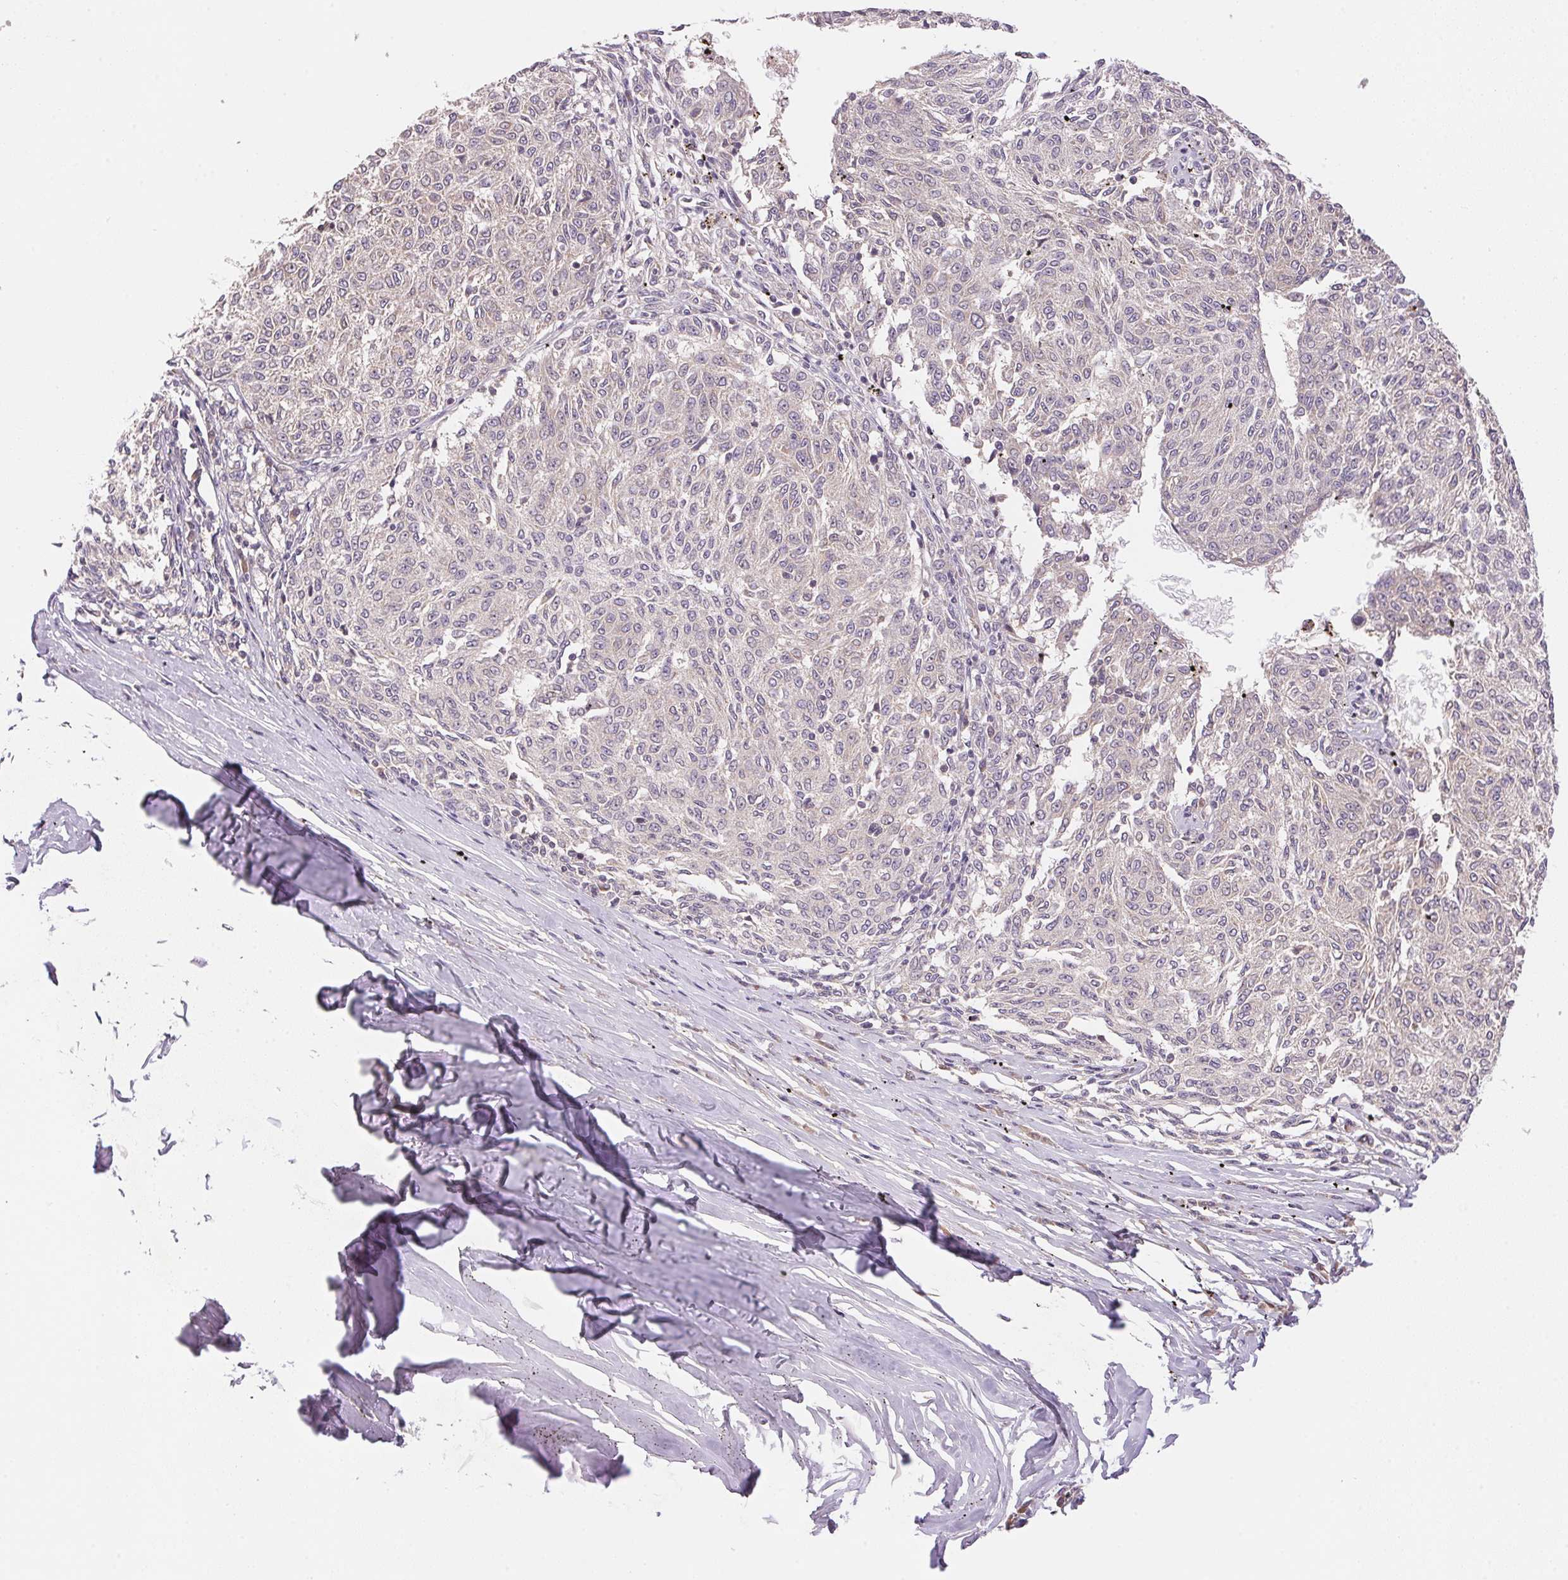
{"staining": {"intensity": "negative", "quantity": "none", "location": "none"}, "tissue": "melanoma", "cell_type": "Tumor cells", "image_type": "cancer", "snomed": [{"axis": "morphology", "description": "Malignant melanoma, NOS"}, {"axis": "topography", "description": "Skin"}], "caption": "This is a photomicrograph of IHC staining of melanoma, which shows no expression in tumor cells. (Stains: DAB (3,3'-diaminobenzidine) IHC with hematoxylin counter stain, Microscopy: brightfield microscopy at high magnification).", "gene": "BNIP5", "patient": {"sex": "female", "age": 72}}